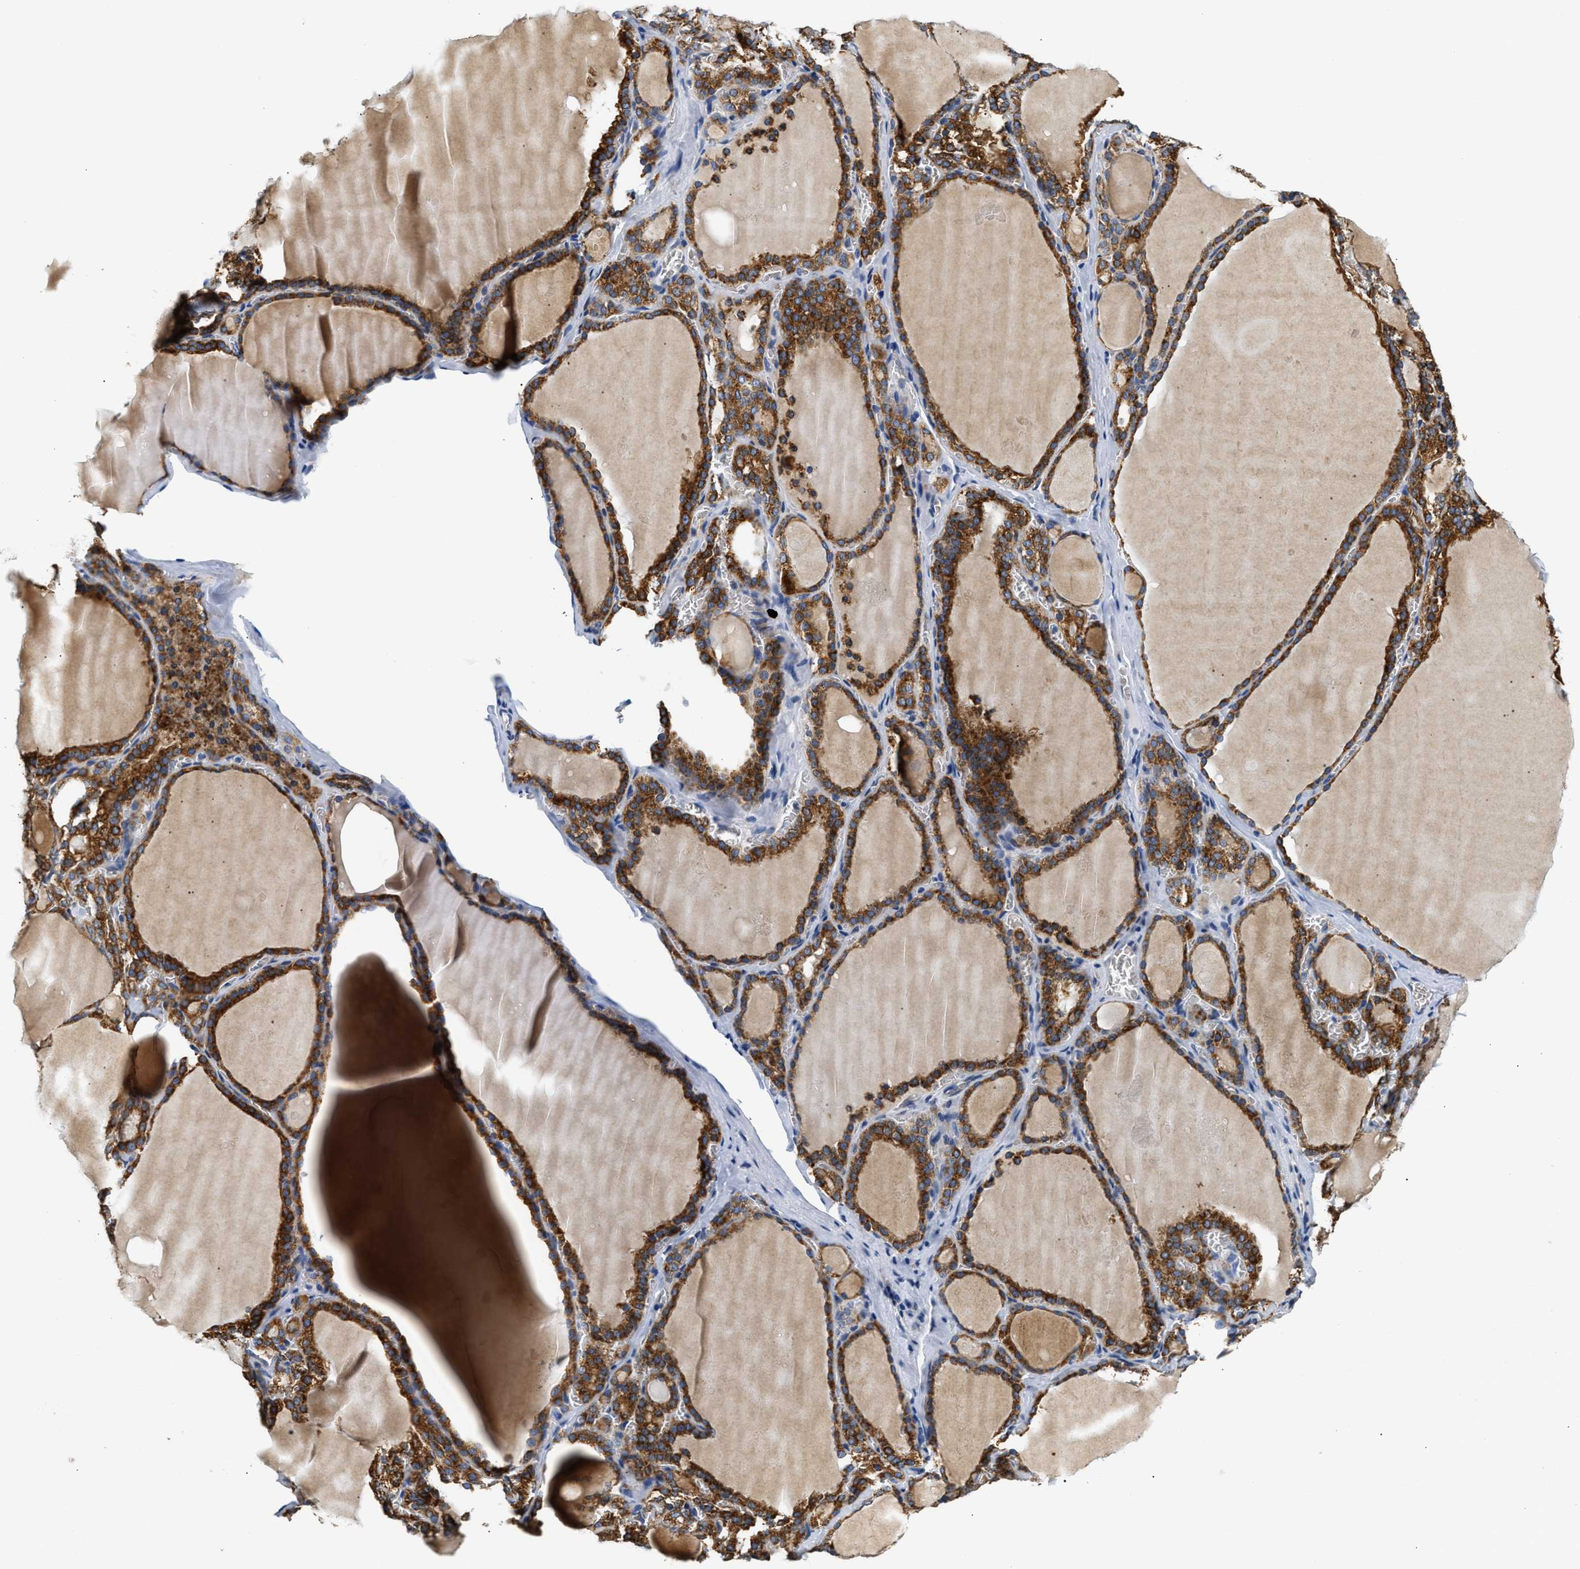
{"staining": {"intensity": "strong", "quantity": ">75%", "location": "cytoplasmic/membranous"}, "tissue": "thyroid gland", "cell_type": "Glandular cells", "image_type": "normal", "snomed": [{"axis": "morphology", "description": "Normal tissue, NOS"}, {"axis": "topography", "description": "Thyroid gland"}], "caption": "About >75% of glandular cells in normal thyroid gland show strong cytoplasmic/membranous protein staining as visualized by brown immunohistochemical staining.", "gene": "HDHD3", "patient": {"sex": "male", "age": 56}}